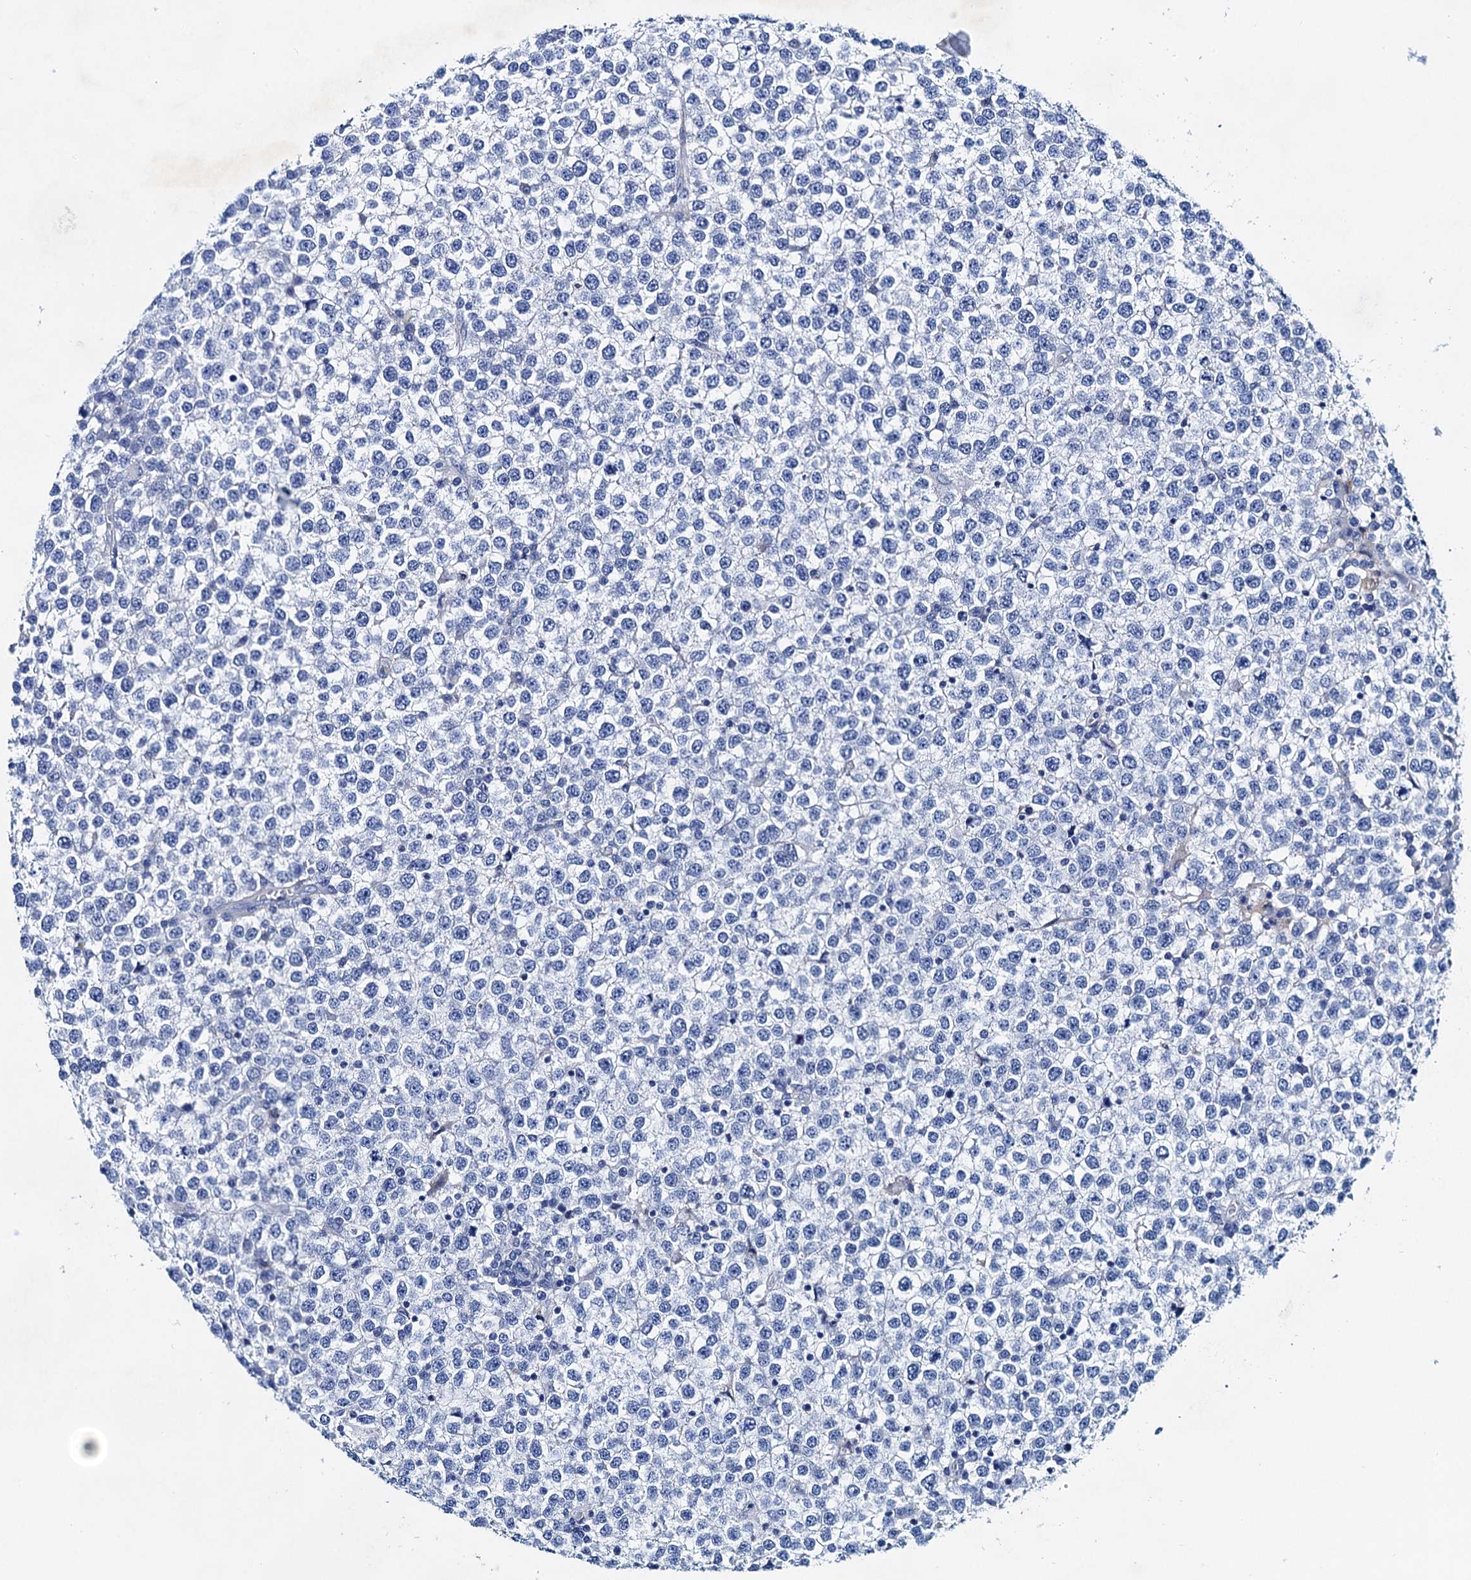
{"staining": {"intensity": "negative", "quantity": "none", "location": "none"}, "tissue": "testis cancer", "cell_type": "Tumor cells", "image_type": "cancer", "snomed": [{"axis": "morphology", "description": "Seminoma, NOS"}, {"axis": "topography", "description": "Testis"}], "caption": "High magnification brightfield microscopy of testis seminoma stained with DAB (brown) and counterstained with hematoxylin (blue): tumor cells show no significant positivity.", "gene": "NLRP10", "patient": {"sex": "male", "age": 65}}